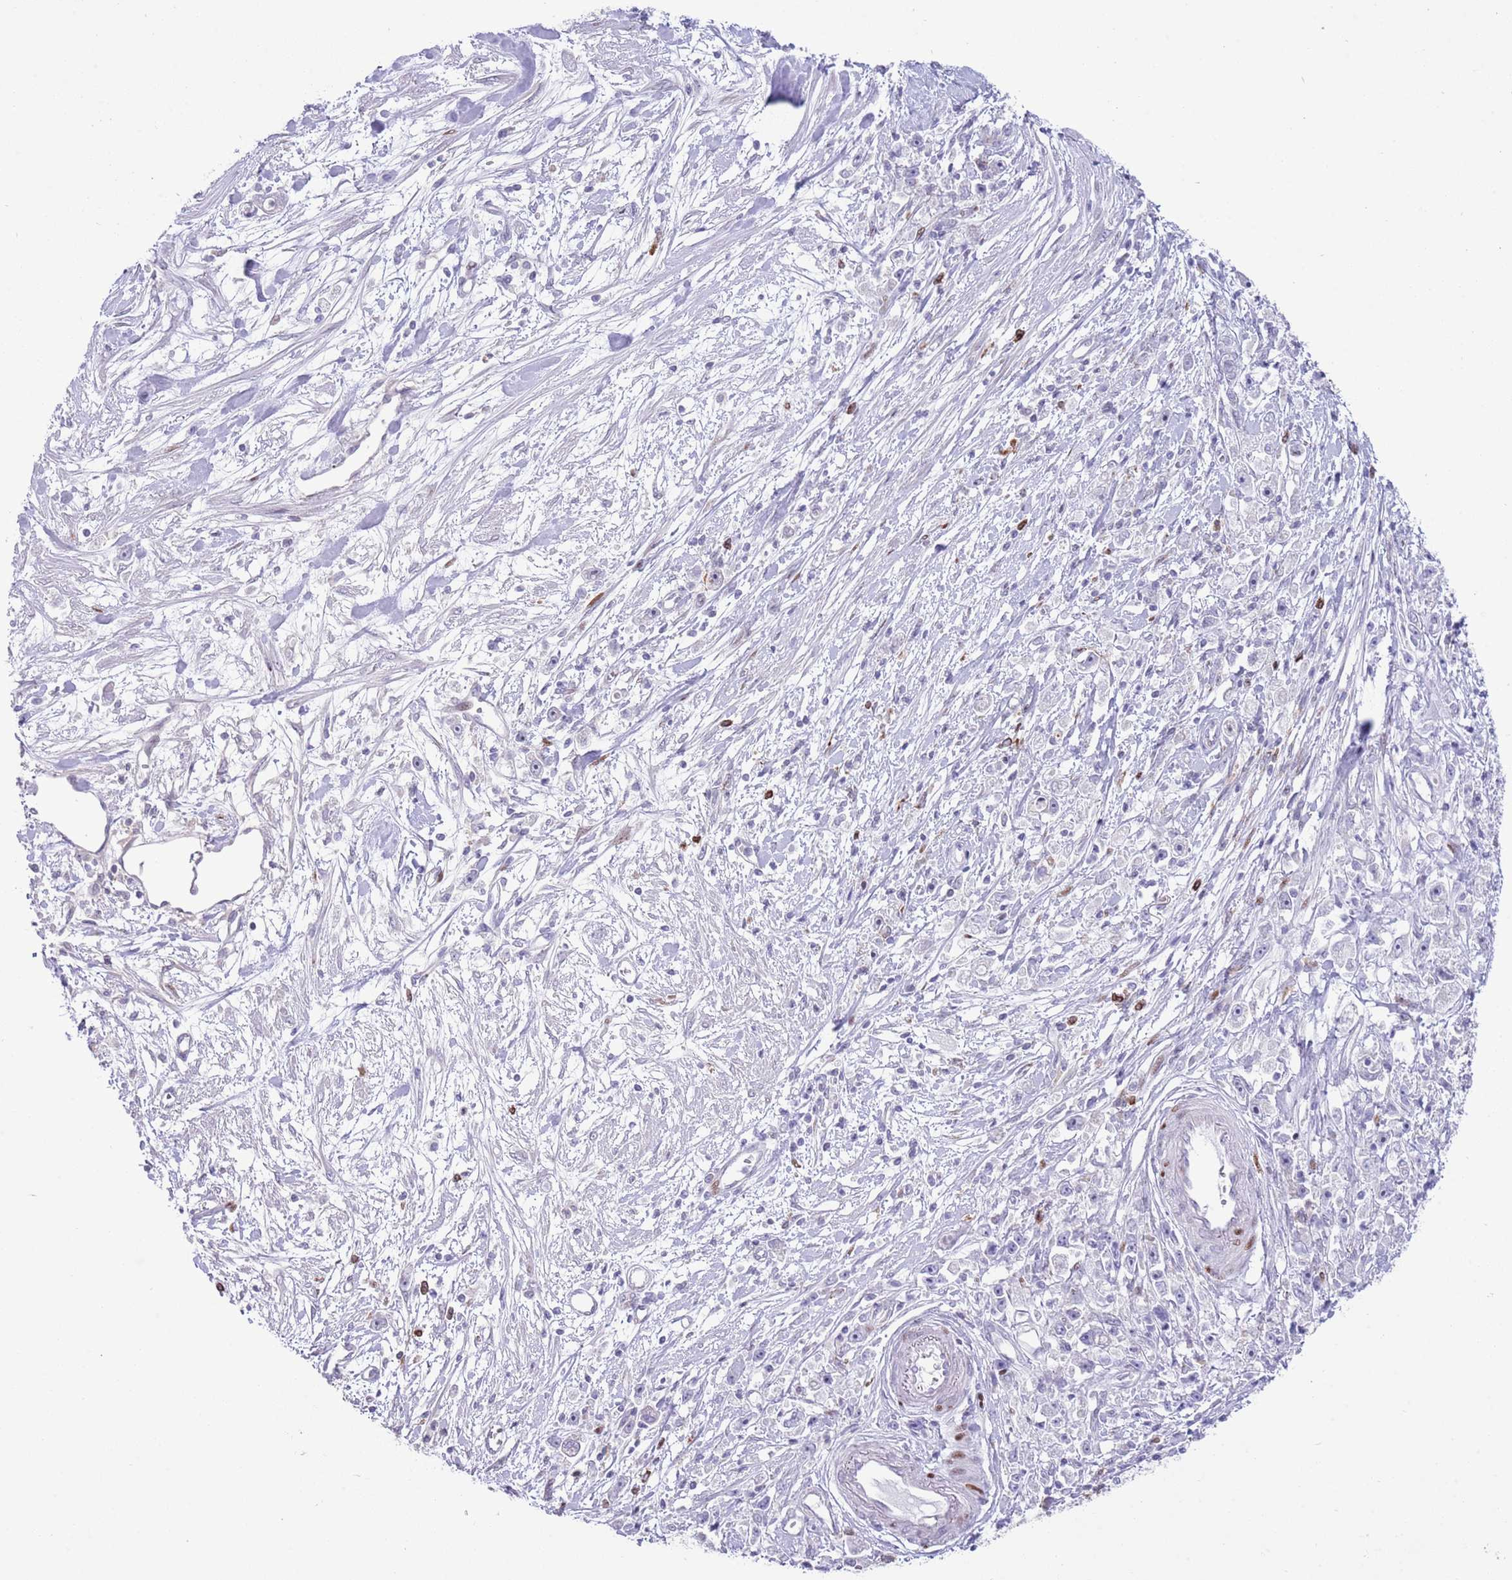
{"staining": {"intensity": "negative", "quantity": "none", "location": "none"}, "tissue": "stomach cancer", "cell_type": "Tumor cells", "image_type": "cancer", "snomed": [{"axis": "morphology", "description": "Adenocarcinoma, NOS"}, {"axis": "topography", "description": "Stomach"}], "caption": "A micrograph of stomach cancer (adenocarcinoma) stained for a protein reveals no brown staining in tumor cells.", "gene": "ANO8", "patient": {"sex": "female", "age": 59}}